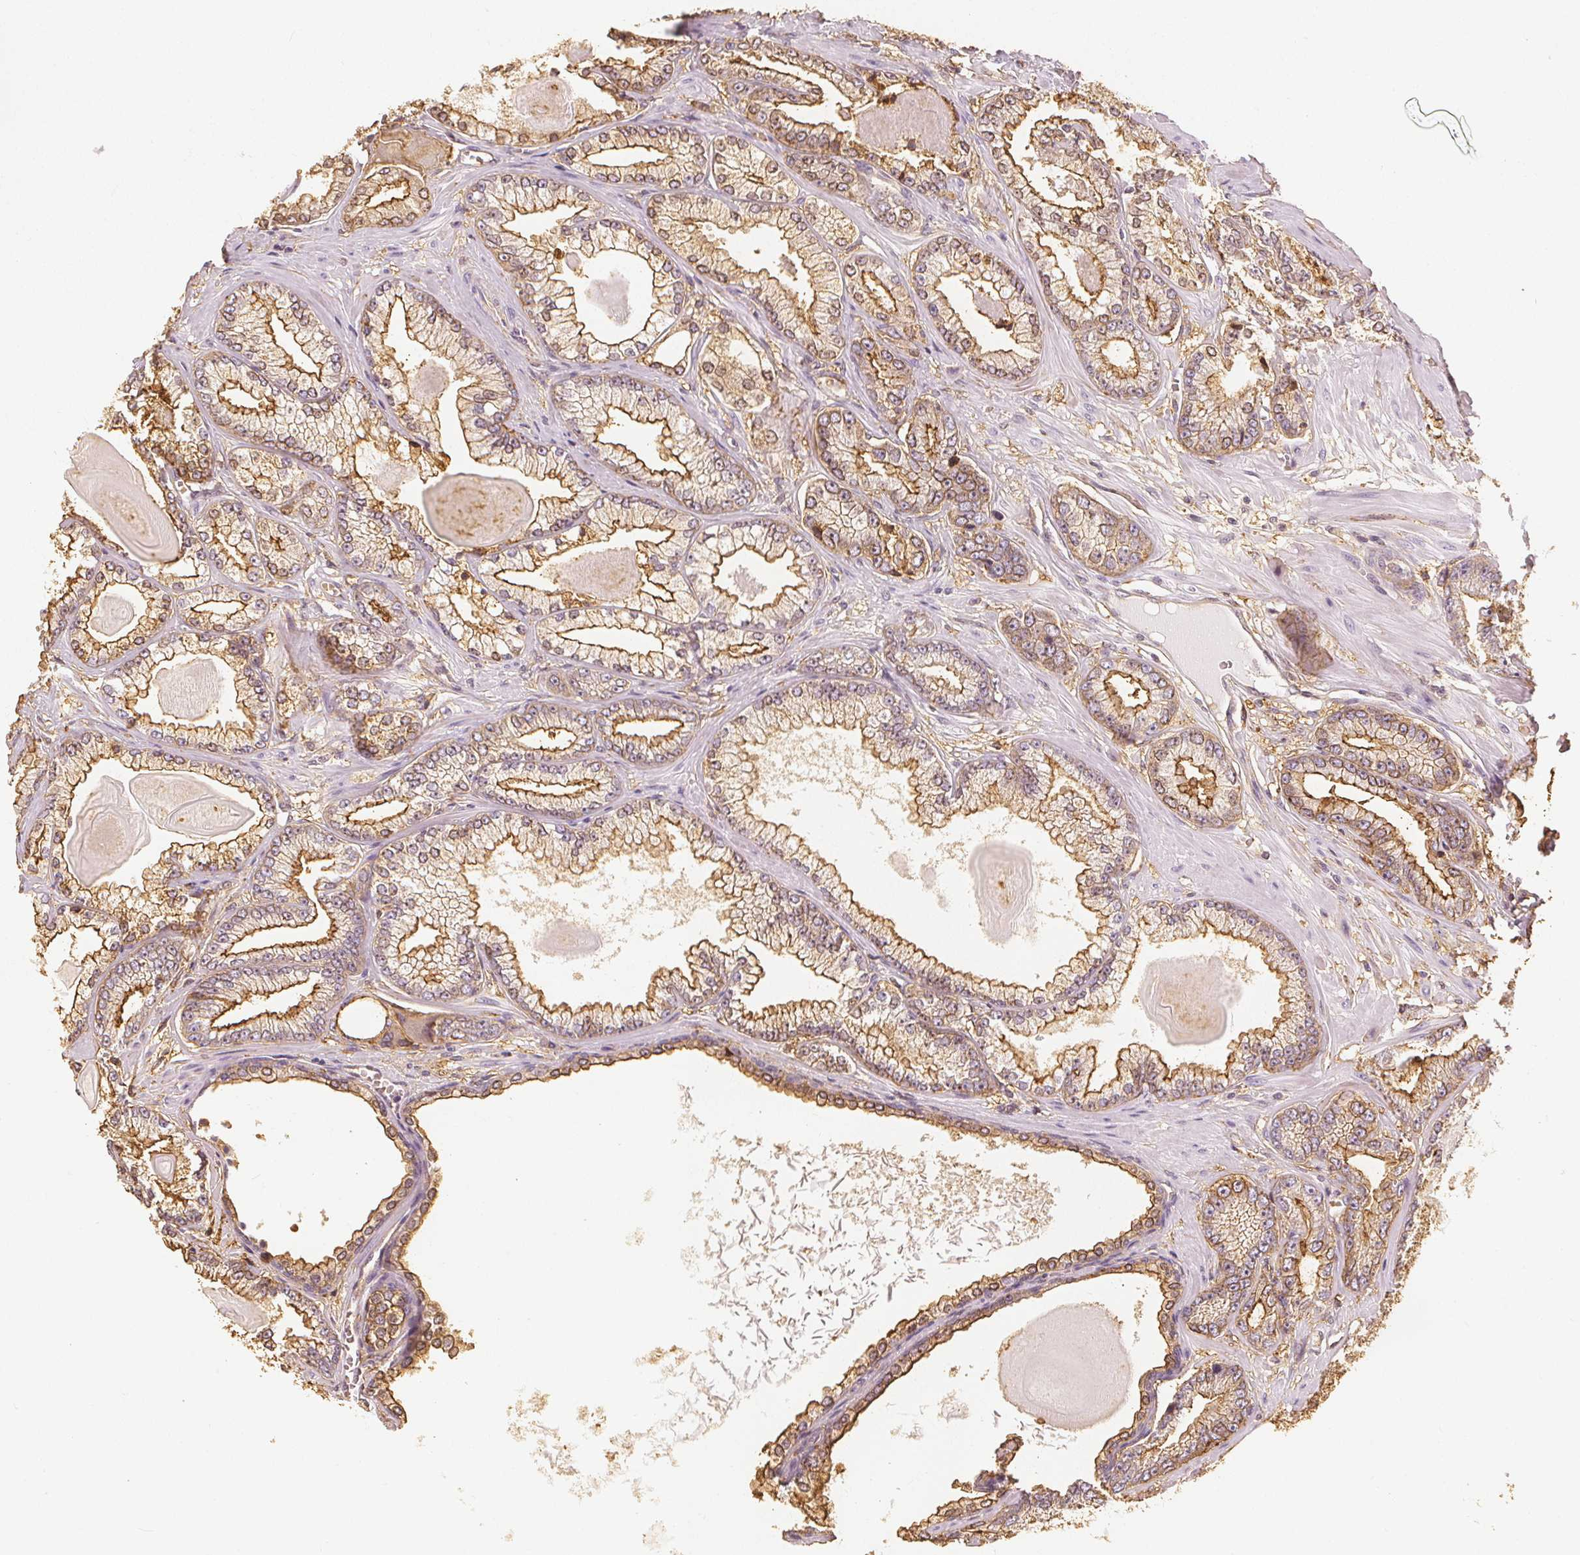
{"staining": {"intensity": "moderate", "quantity": "25%-75%", "location": "cytoplasmic/membranous"}, "tissue": "prostate cancer", "cell_type": "Tumor cells", "image_type": "cancer", "snomed": [{"axis": "morphology", "description": "Adenocarcinoma, Low grade"}, {"axis": "topography", "description": "Prostate"}], "caption": "Protein analysis of prostate adenocarcinoma (low-grade) tissue demonstrates moderate cytoplasmic/membranous positivity in approximately 25%-75% of tumor cells.", "gene": "ARHGAP26", "patient": {"sex": "male", "age": 64}}